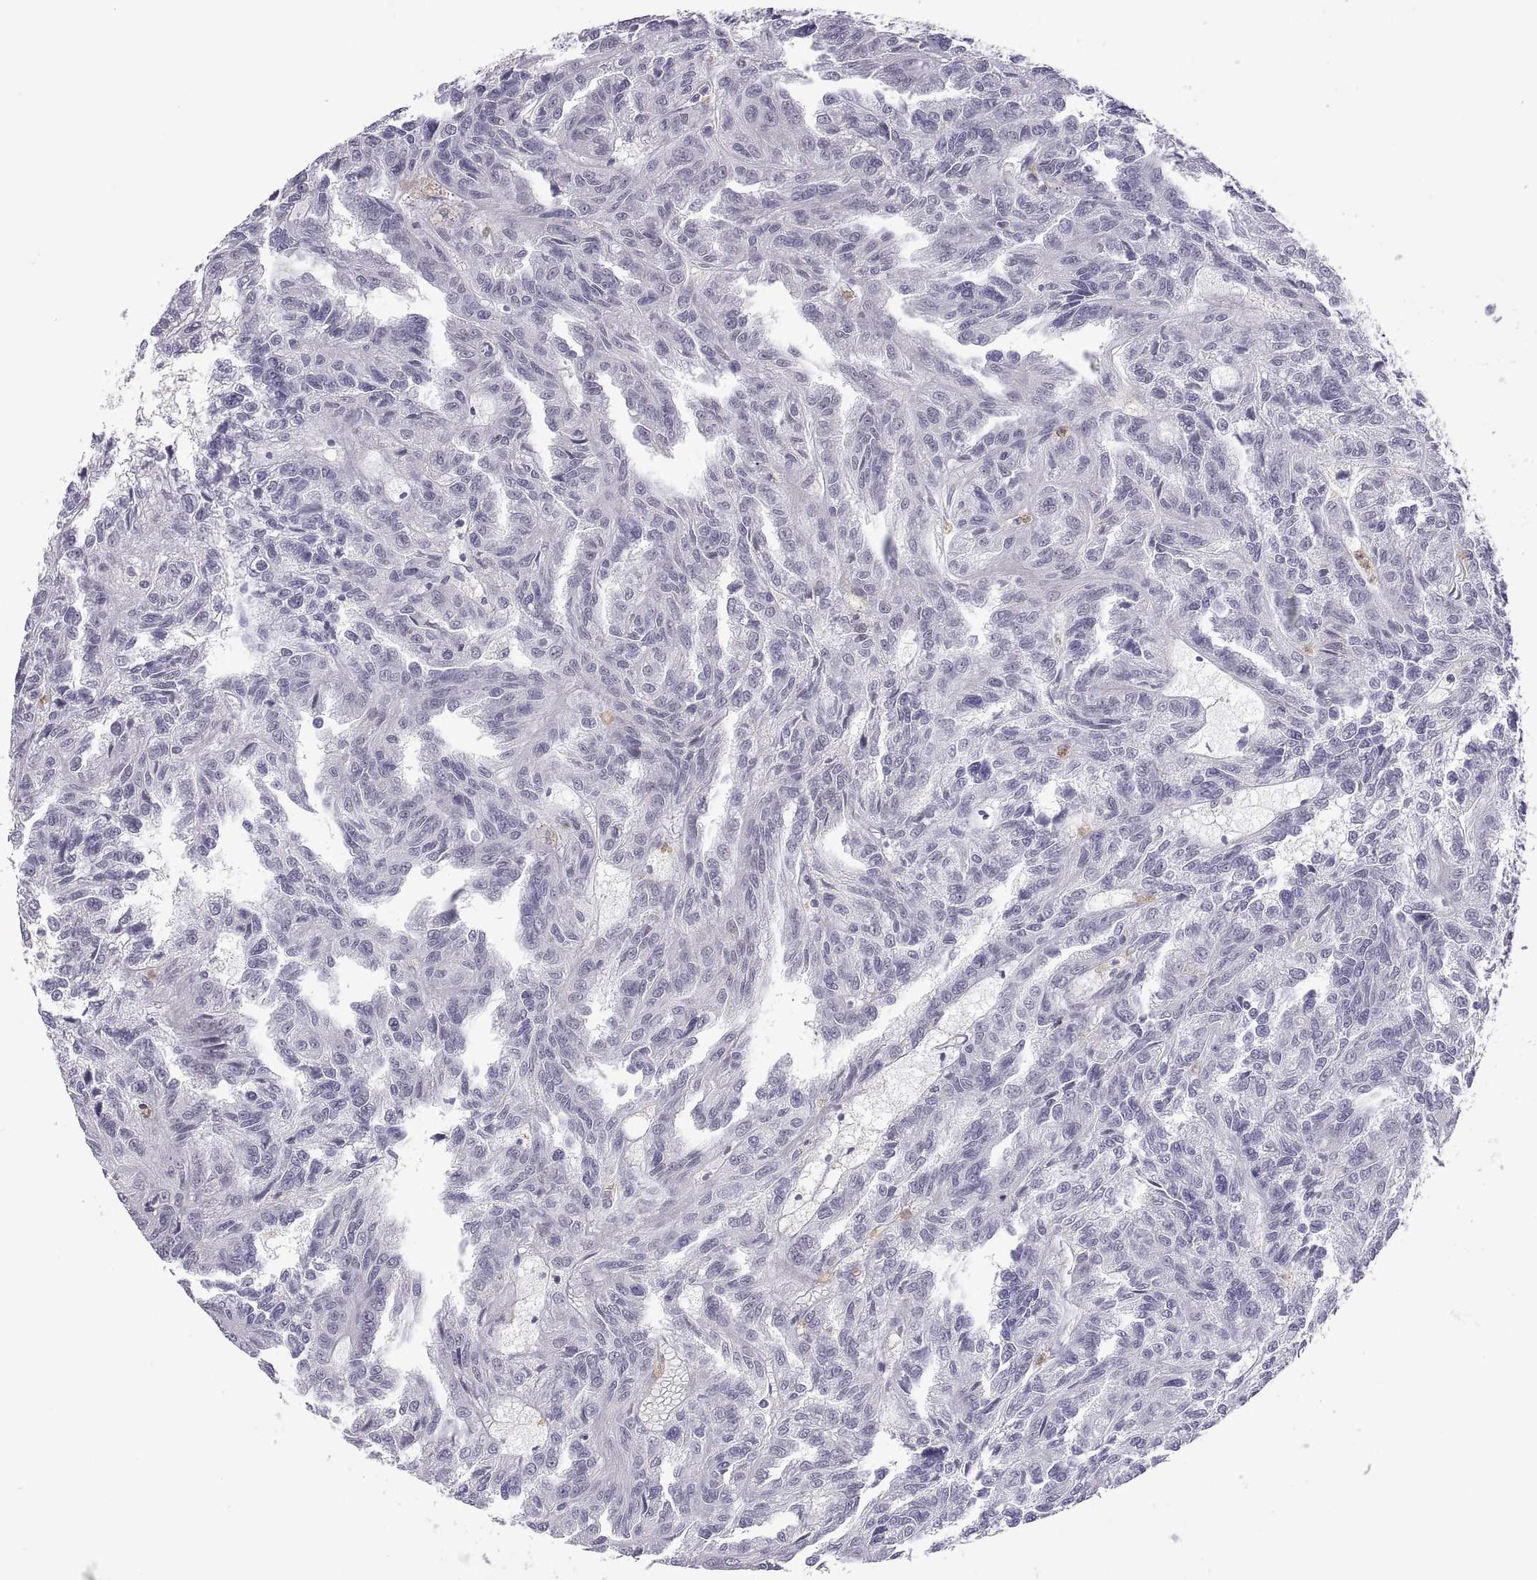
{"staining": {"intensity": "negative", "quantity": "none", "location": "none"}, "tissue": "renal cancer", "cell_type": "Tumor cells", "image_type": "cancer", "snomed": [{"axis": "morphology", "description": "Adenocarcinoma, NOS"}, {"axis": "topography", "description": "Kidney"}], "caption": "This is an immunohistochemistry micrograph of human renal cancer. There is no positivity in tumor cells.", "gene": "RGS19", "patient": {"sex": "male", "age": 79}}